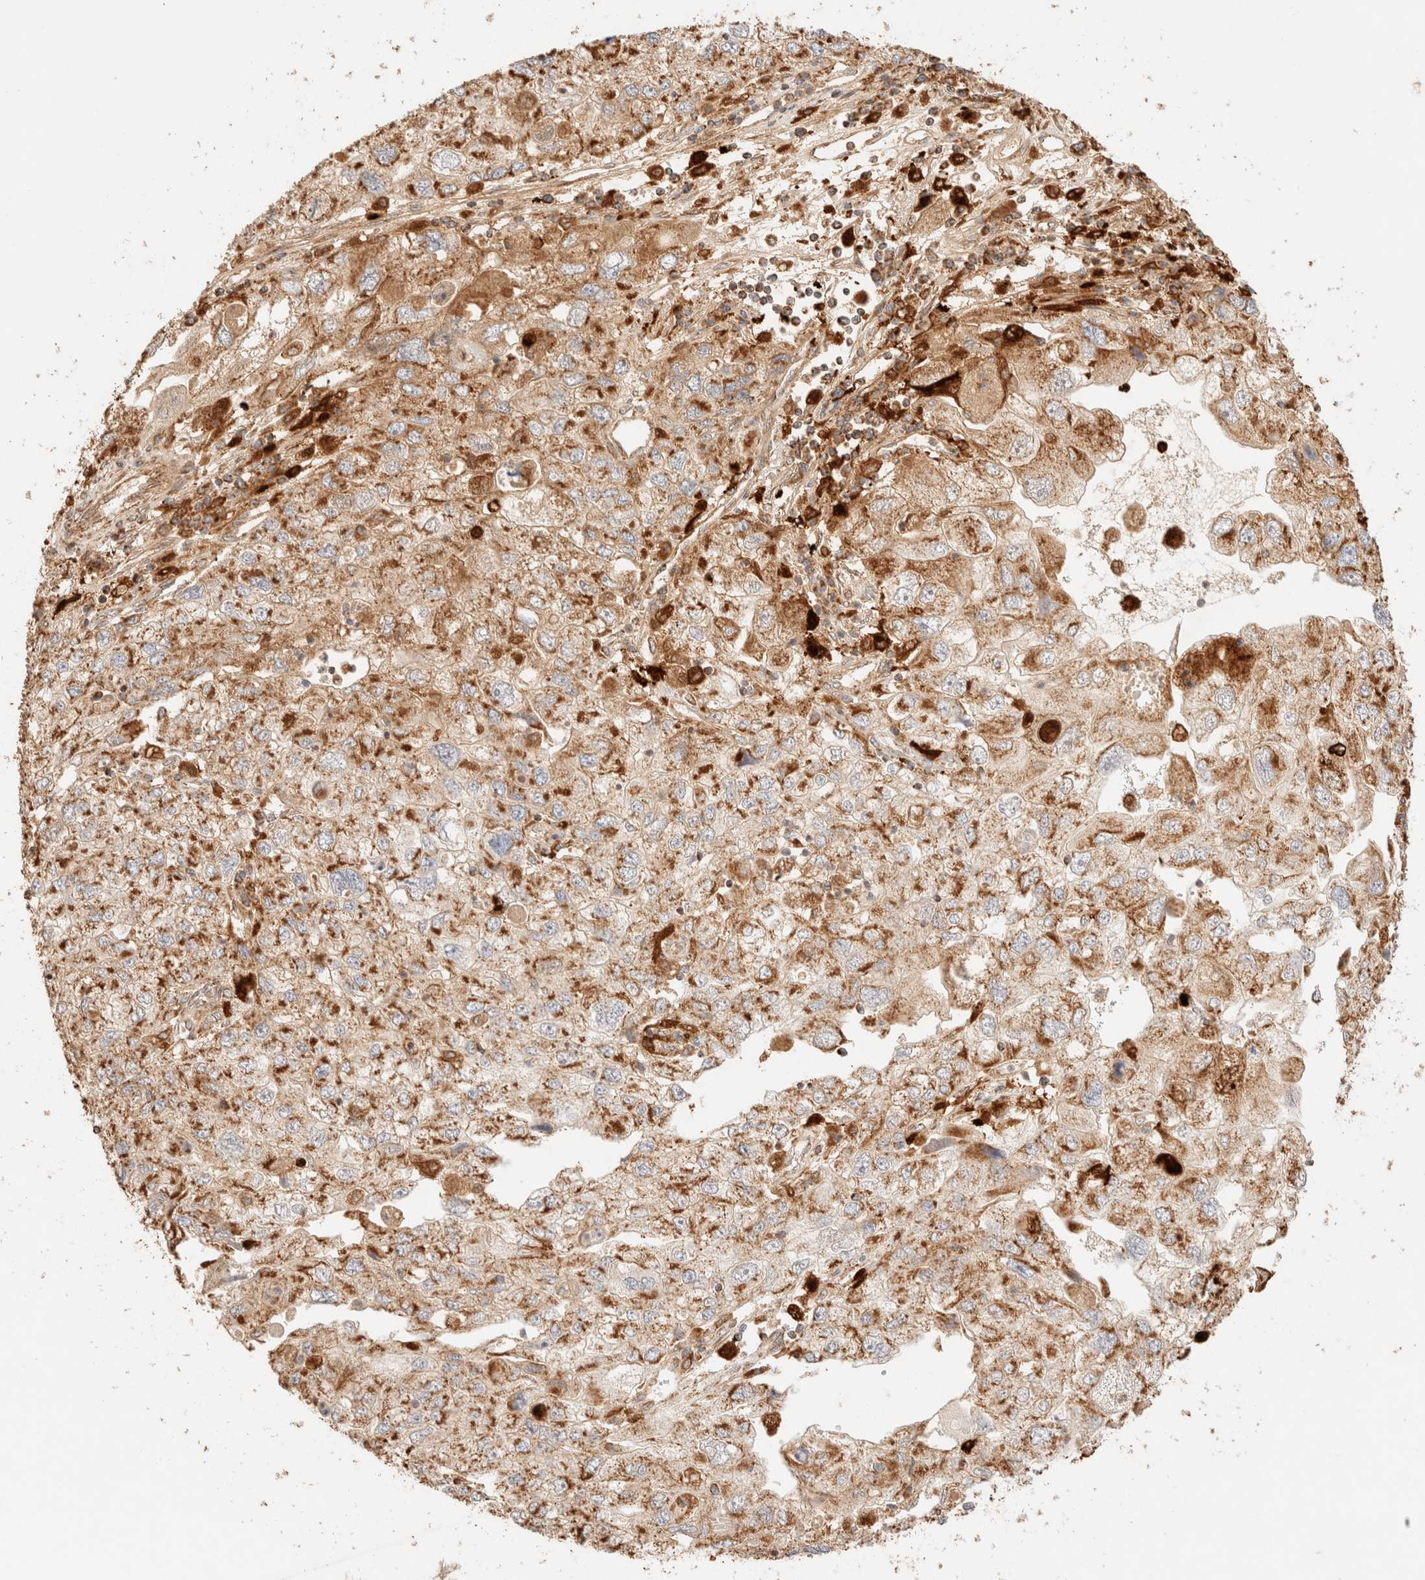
{"staining": {"intensity": "moderate", "quantity": ">75%", "location": "cytoplasmic/membranous"}, "tissue": "endometrial cancer", "cell_type": "Tumor cells", "image_type": "cancer", "snomed": [{"axis": "morphology", "description": "Adenocarcinoma, NOS"}, {"axis": "topography", "description": "Endometrium"}], "caption": "Protein expression analysis of human endometrial cancer reveals moderate cytoplasmic/membranous expression in approximately >75% of tumor cells. The protein is stained brown, and the nuclei are stained in blue (DAB (3,3'-diaminobenzidine) IHC with brightfield microscopy, high magnification).", "gene": "TACO1", "patient": {"sex": "female", "age": 49}}